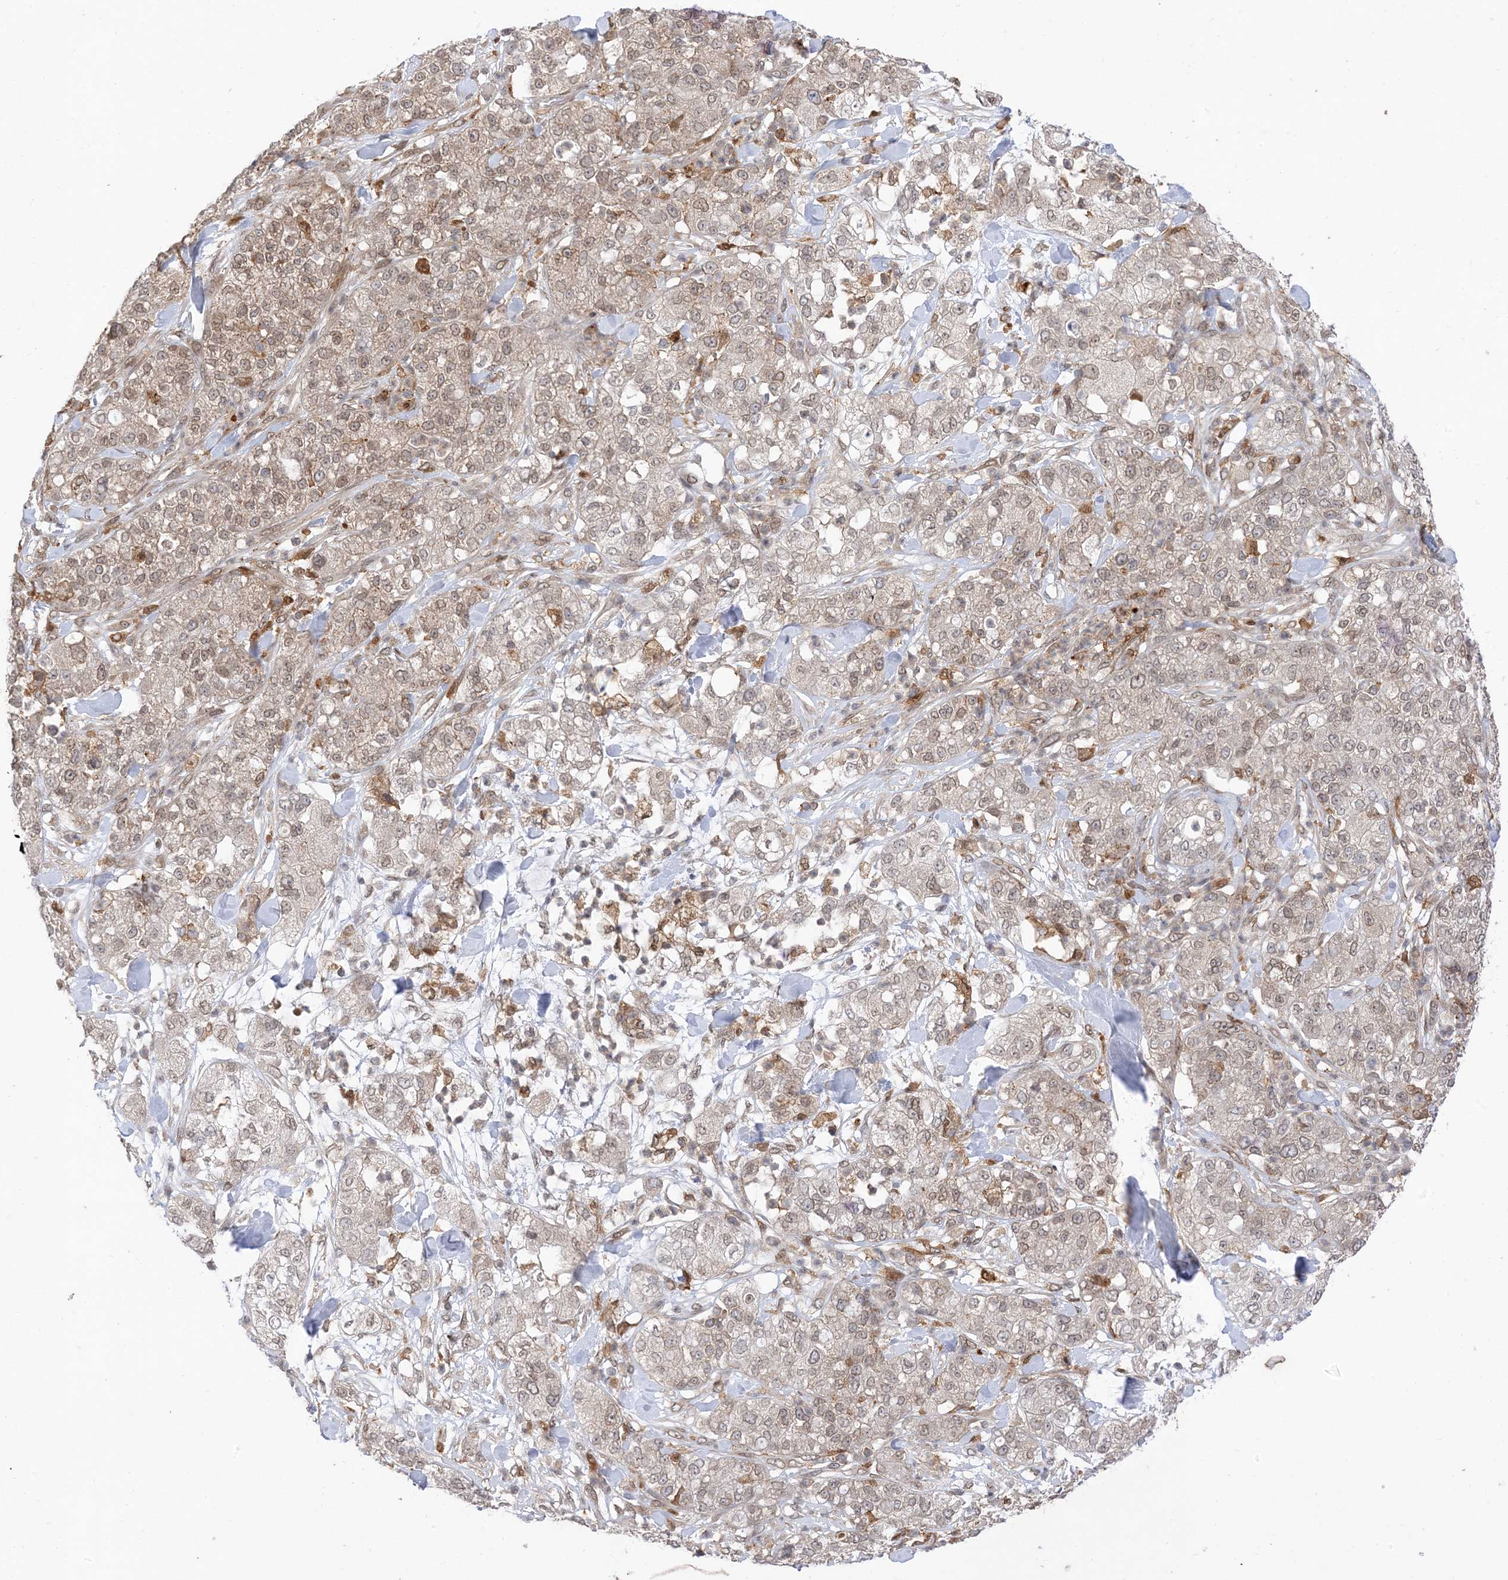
{"staining": {"intensity": "weak", "quantity": "25%-75%", "location": "nuclear"}, "tissue": "pancreatic cancer", "cell_type": "Tumor cells", "image_type": "cancer", "snomed": [{"axis": "morphology", "description": "Adenocarcinoma, NOS"}, {"axis": "topography", "description": "Pancreas"}], "caption": "A brown stain shows weak nuclear staining of a protein in human adenocarcinoma (pancreatic) tumor cells. Nuclei are stained in blue.", "gene": "NAGK", "patient": {"sex": "female", "age": 78}}